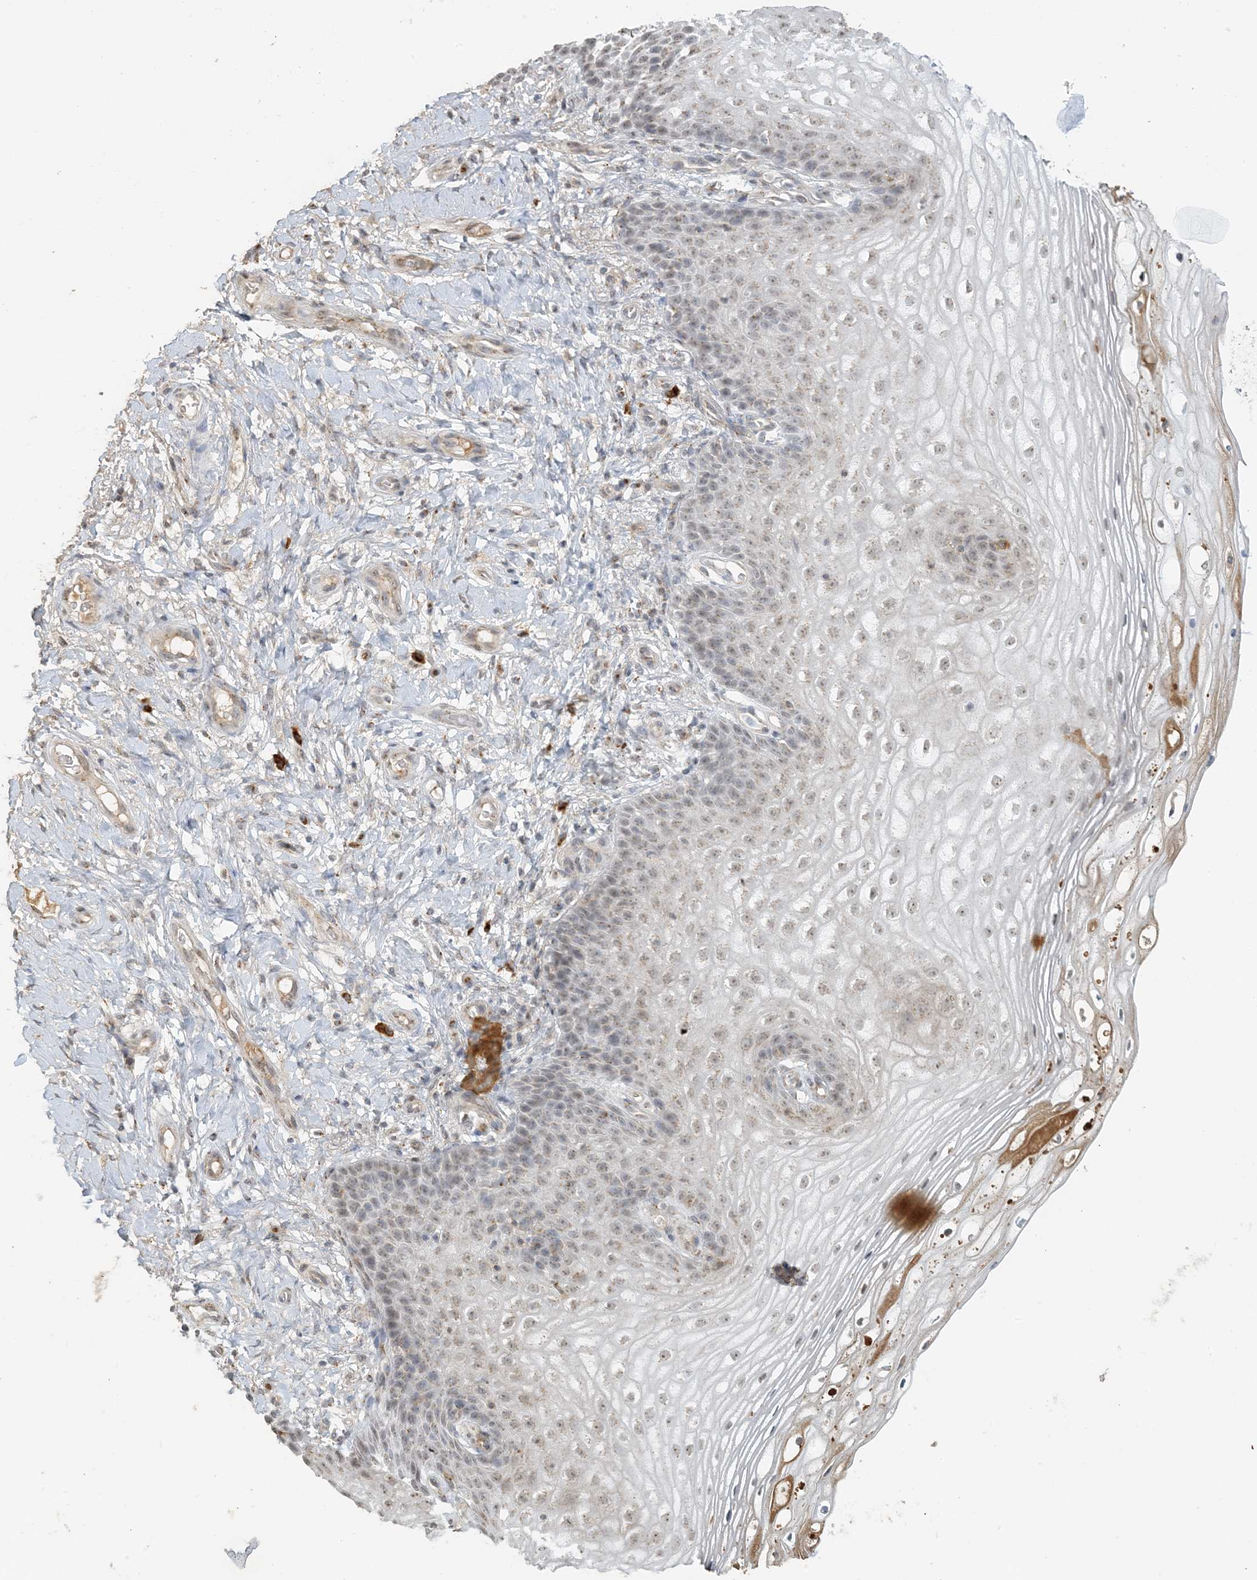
{"staining": {"intensity": "weak", "quantity": "<25%", "location": "cytoplasmic/membranous"}, "tissue": "vagina", "cell_type": "Squamous epithelial cells", "image_type": "normal", "snomed": [{"axis": "morphology", "description": "Normal tissue, NOS"}, {"axis": "topography", "description": "Vagina"}], "caption": "IHC image of benign human vagina stained for a protein (brown), which reveals no expression in squamous epithelial cells.", "gene": "ZCCHC4", "patient": {"sex": "female", "age": 60}}